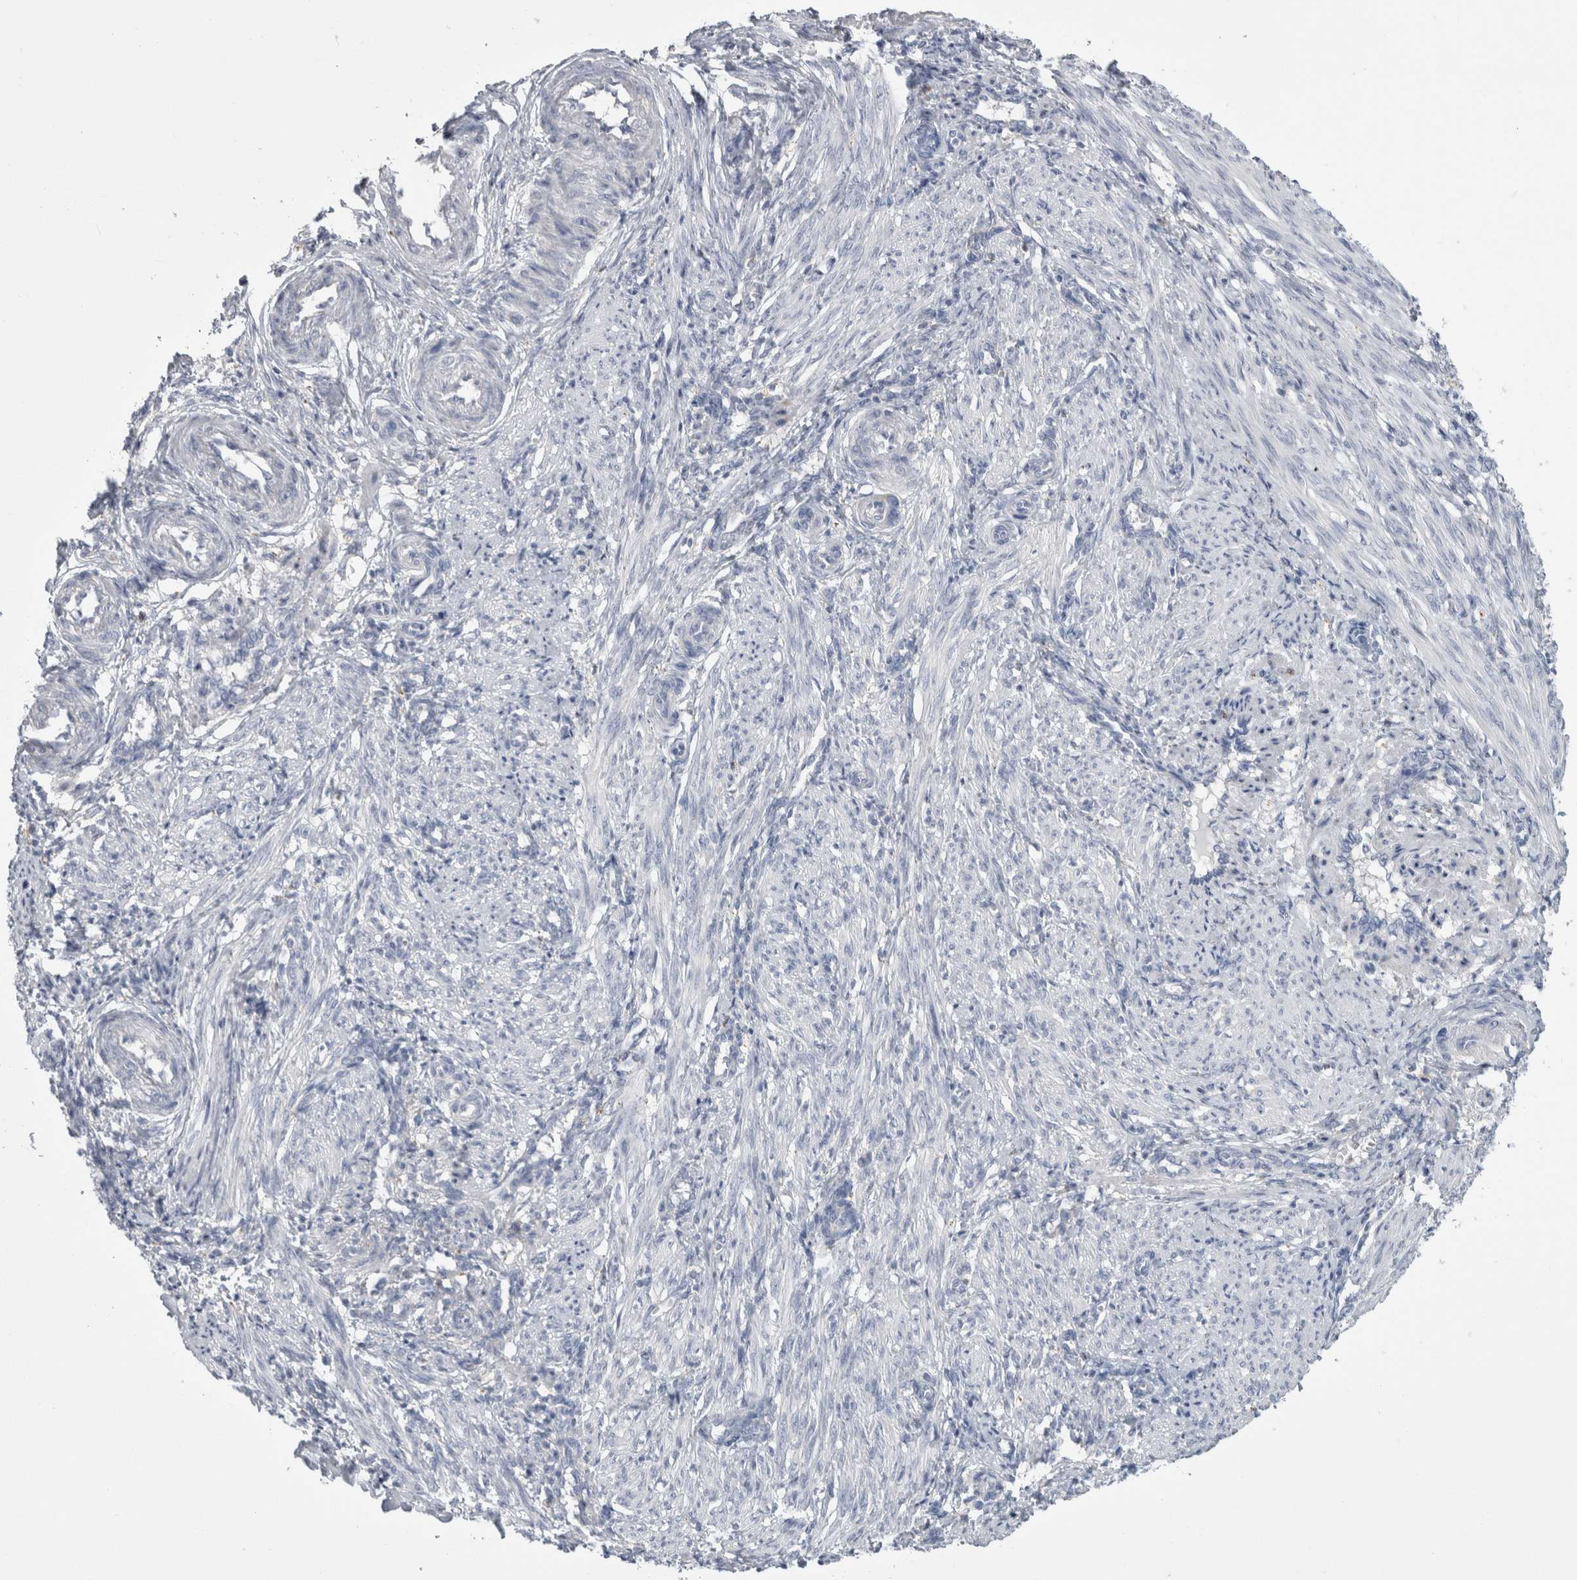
{"staining": {"intensity": "negative", "quantity": "none", "location": "none"}, "tissue": "smooth muscle", "cell_type": "Smooth muscle cells", "image_type": "normal", "snomed": [{"axis": "morphology", "description": "Normal tissue, NOS"}, {"axis": "topography", "description": "Endometrium"}], "caption": "IHC micrograph of normal human smooth muscle stained for a protein (brown), which shows no expression in smooth muscle cells. (Immunohistochemistry, brightfield microscopy, high magnification).", "gene": "GATM", "patient": {"sex": "female", "age": 33}}